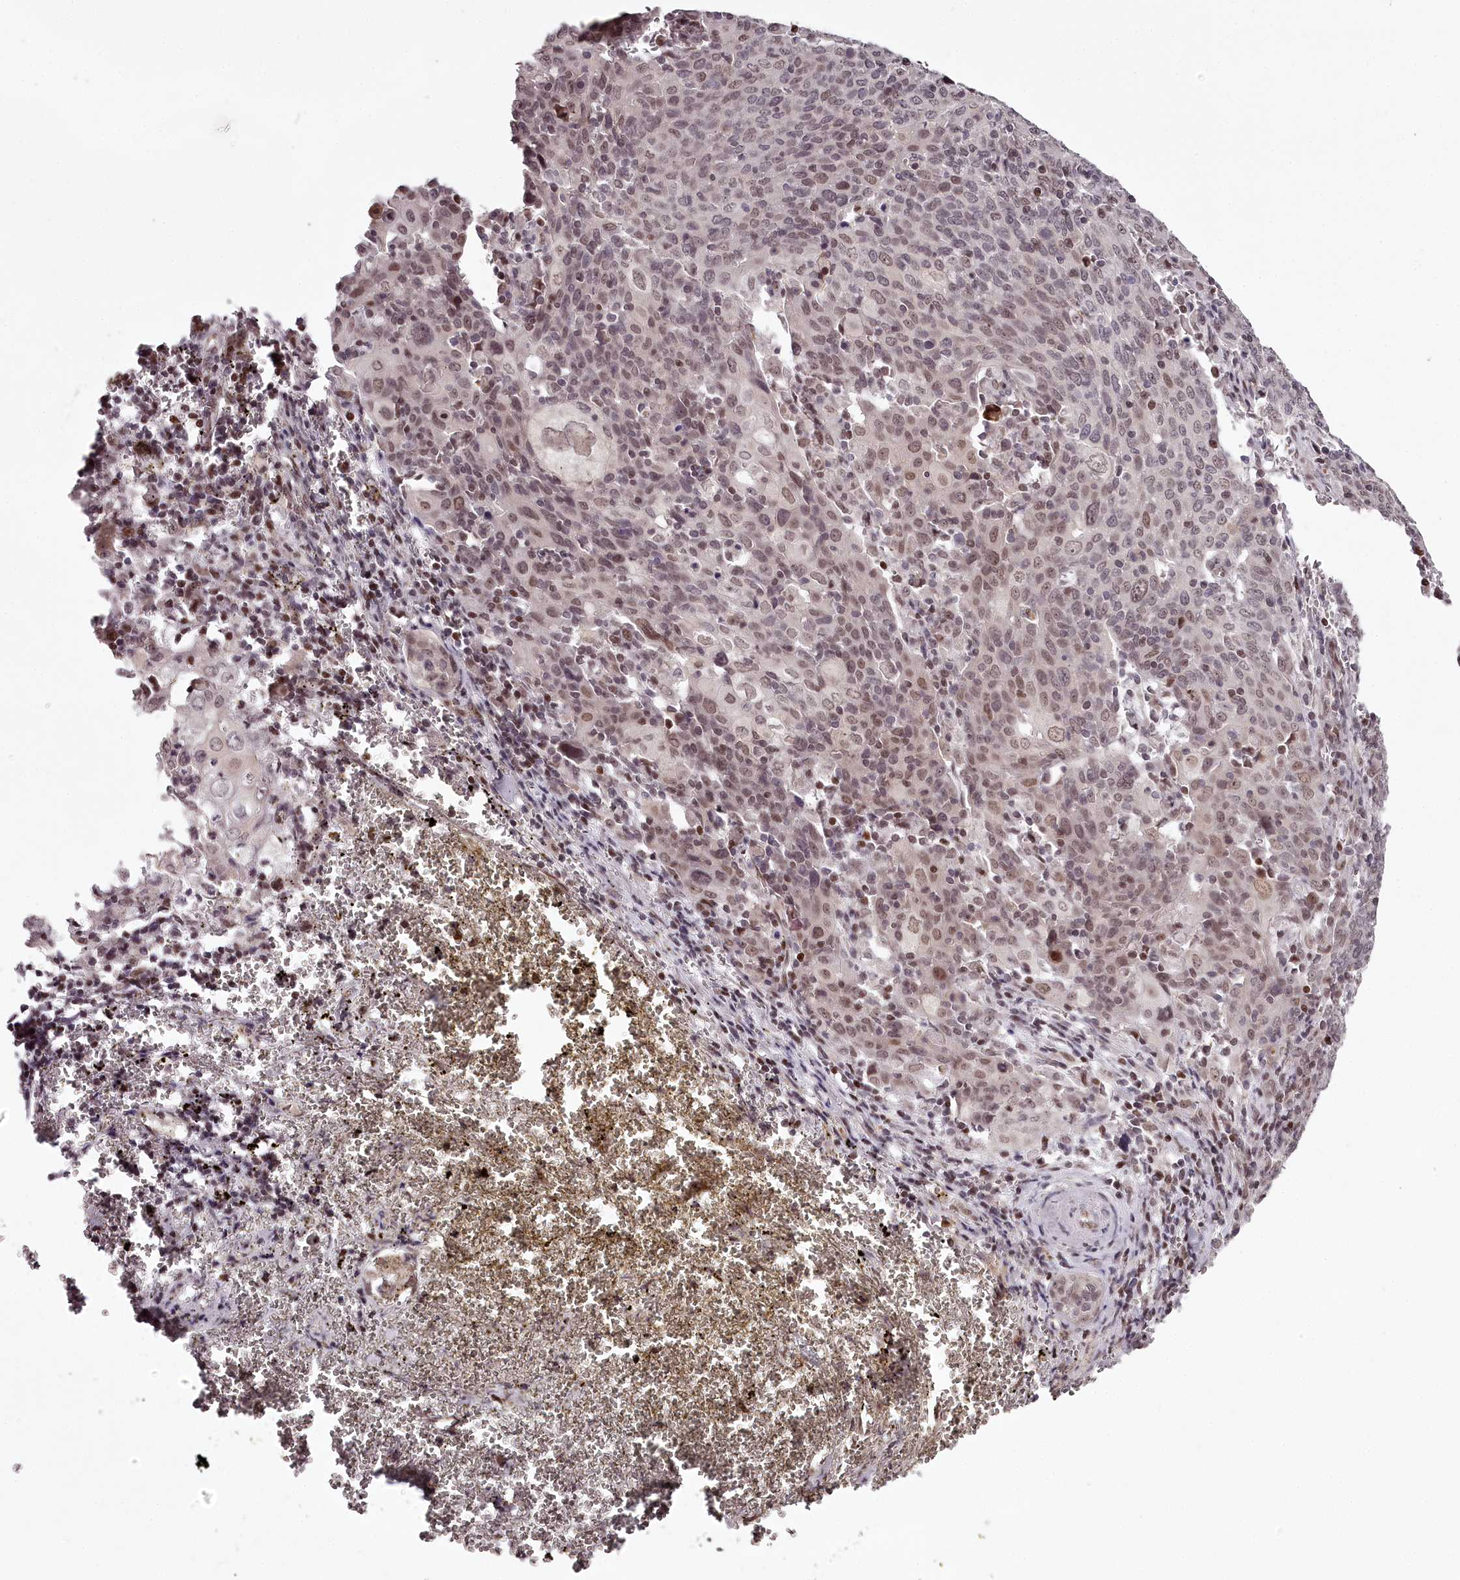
{"staining": {"intensity": "moderate", "quantity": "<25%", "location": "nuclear"}, "tissue": "cervical cancer", "cell_type": "Tumor cells", "image_type": "cancer", "snomed": [{"axis": "morphology", "description": "Squamous cell carcinoma, NOS"}, {"axis": "topography", "description": "Cervix"}], "caption": "The immunohistochemical stain highlights moderate nuclear staining in tumor cells of cervical cancer tissue.", "gene": "THYN1", "patient": {"sex": "female", "age": 67}}